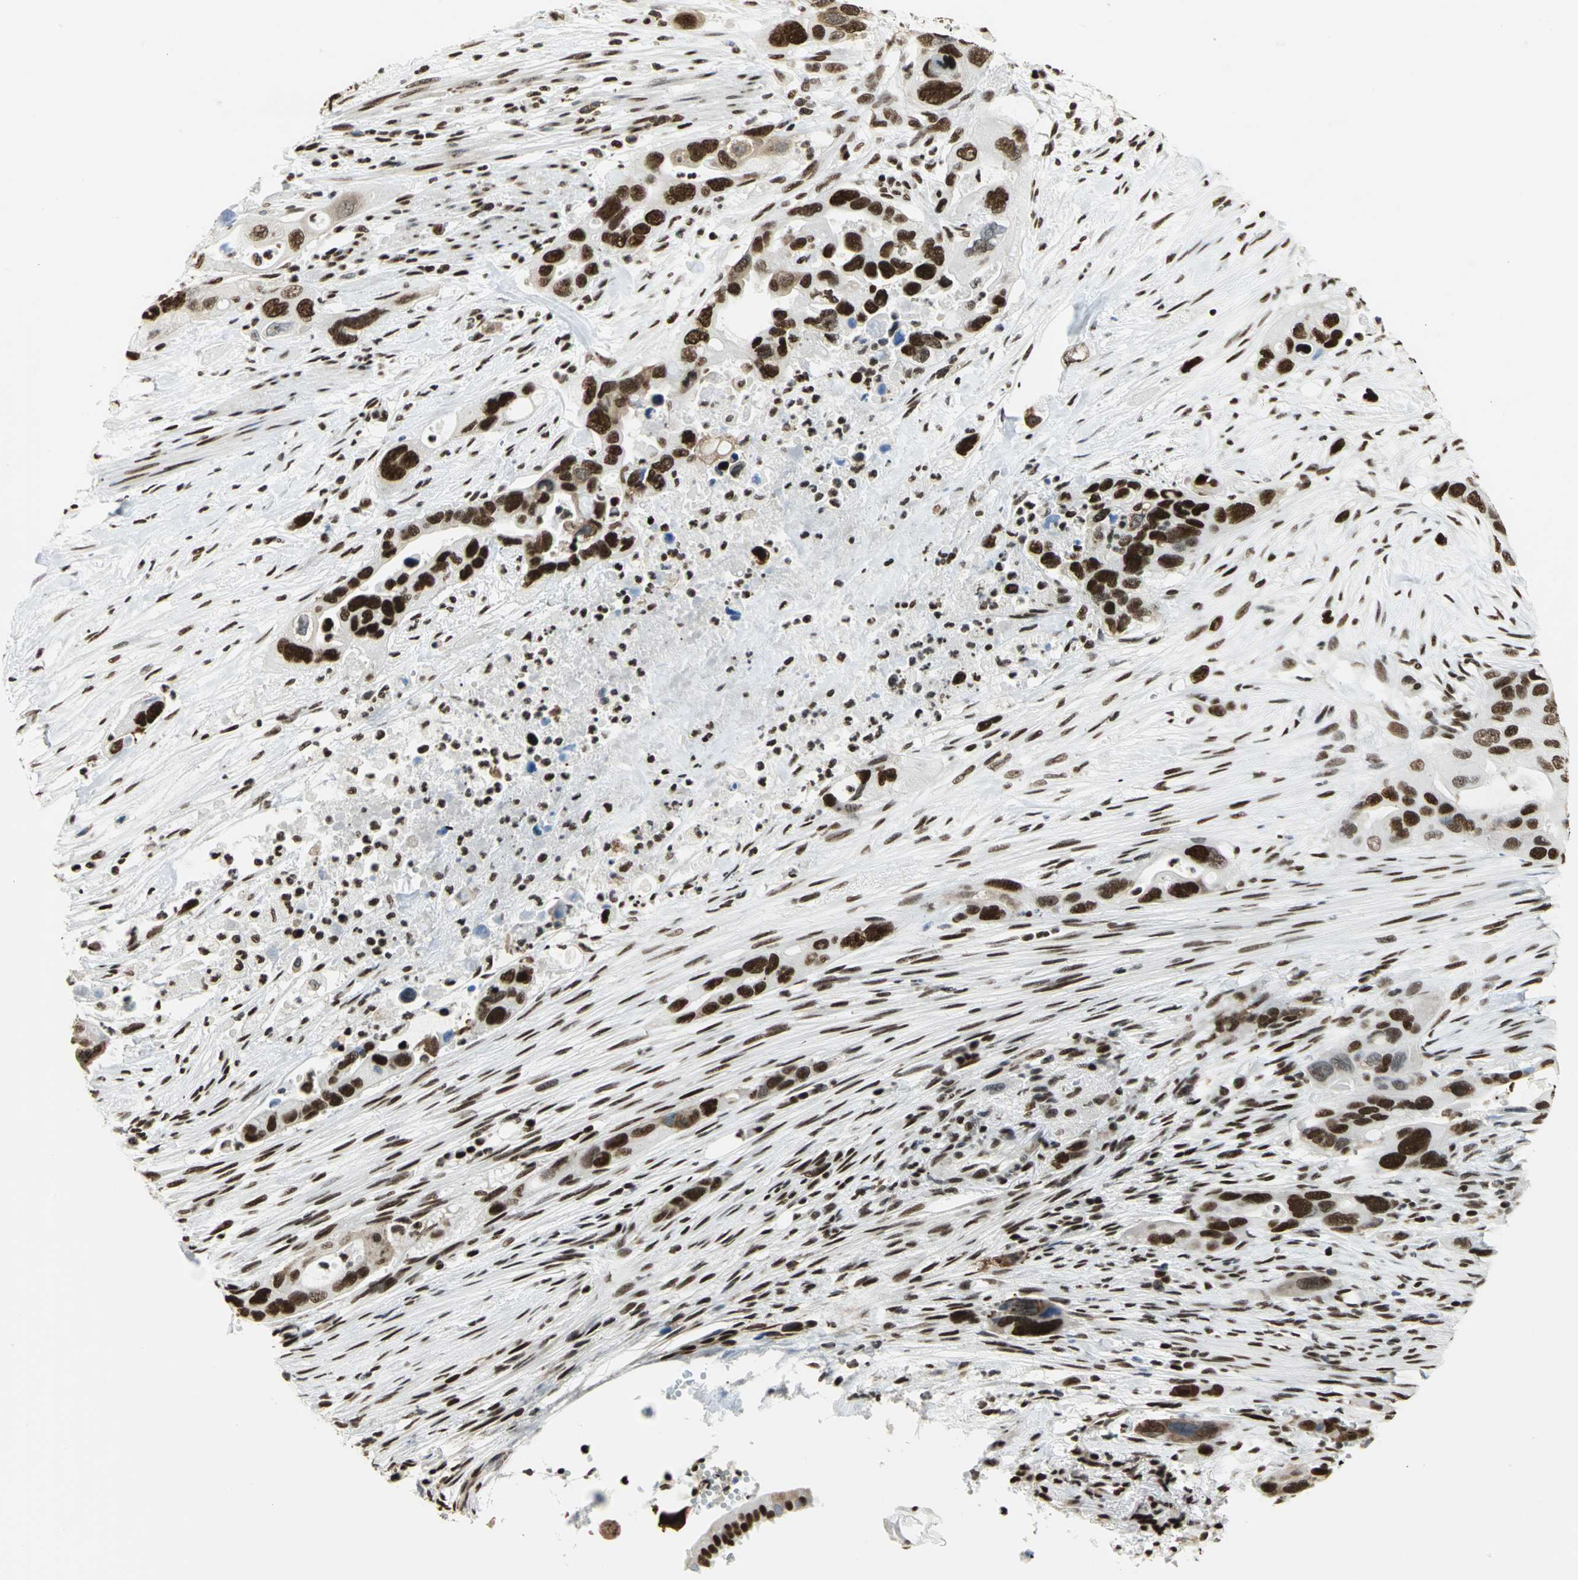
{"staining": {"intensity": "strong", "quantity": ">75%", "location": "nuclear"}, "tissue": "pancreatic cancer", "cell_type": "Tumor cells", "image_type": "cancer", "snomed": [{"axis": "morphology", "description": "Adenocarcinoma, NOS"}, {"axis": "topography", "description": "Pancreas"}], "caption": "A high amount of strong nuclear expression is identified in about >75% of tumor cells in pancreatic cancer tissue. The staining is performed using DAB brown chromogen to label protein expression. The nuclei are counter-stained blue using hematoxylin.", "gene": "HMGB1", "patient": {"sex": "female", "age": 71}}